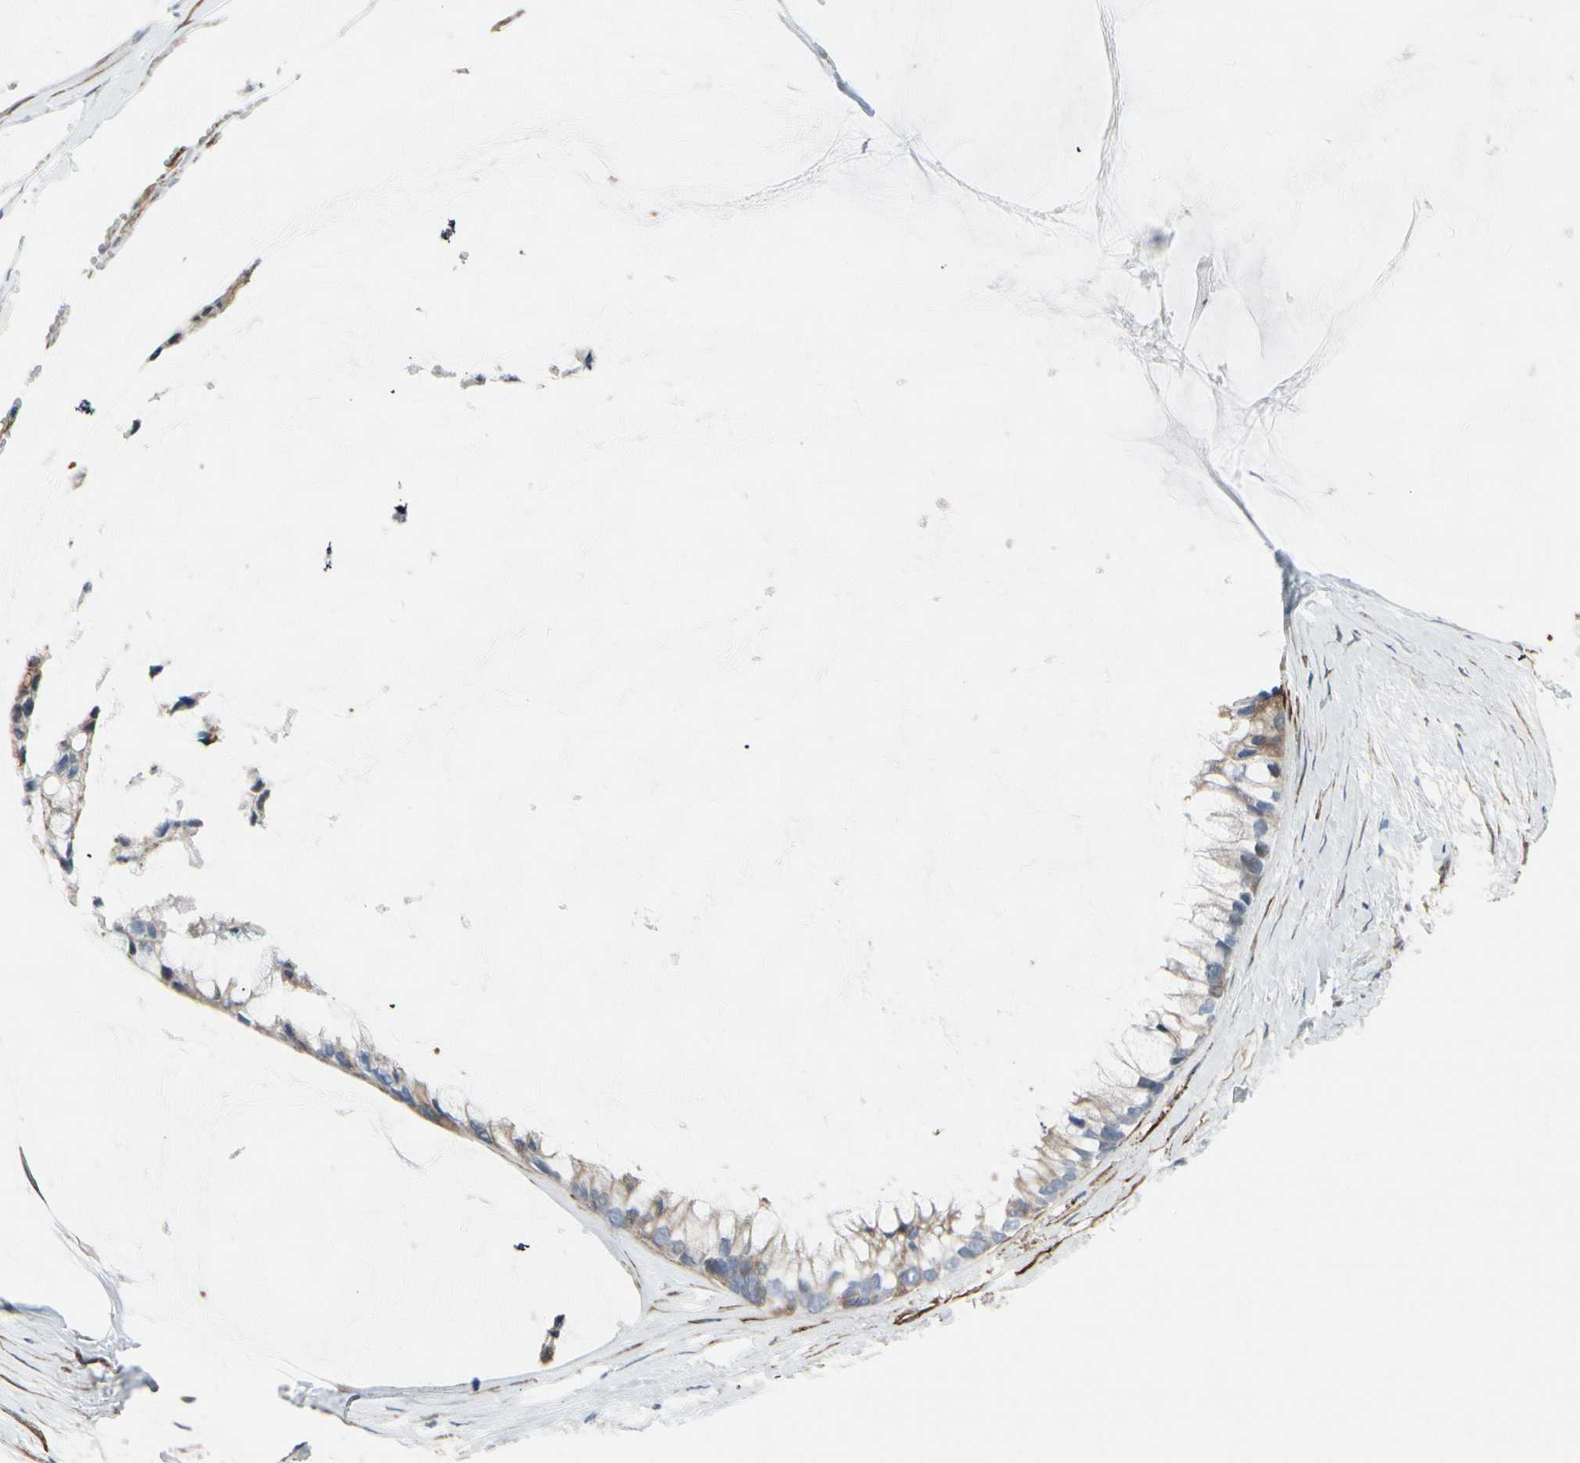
{"staining": {"intensity": "weak", "quantity": ">75%", "location": "cytoplasmic/membranous"}, "tissue": "ovarian cancer", "cell_type": "Tumor cells", "image_type": "cancer", "snomed": [{"axis": "morphology", "description": "Cystadenocarcinoma, mucinous, NOS"}, {"axis": "topography", "description": "Ovary"}], "caption": "Protein analysis of ovarian cancer tissue reveals weak cytoplasmic/membranous expression in approximately >75% of tumor cells. The protein of interest is stained brown, and the nuclei are stained in blue (DAB (3,3'-diaminobenzidine) IHC with brightfield microscopy, high magnification).", "gene": "TPM1", "patient": {"sex": "female", "age": 39}}